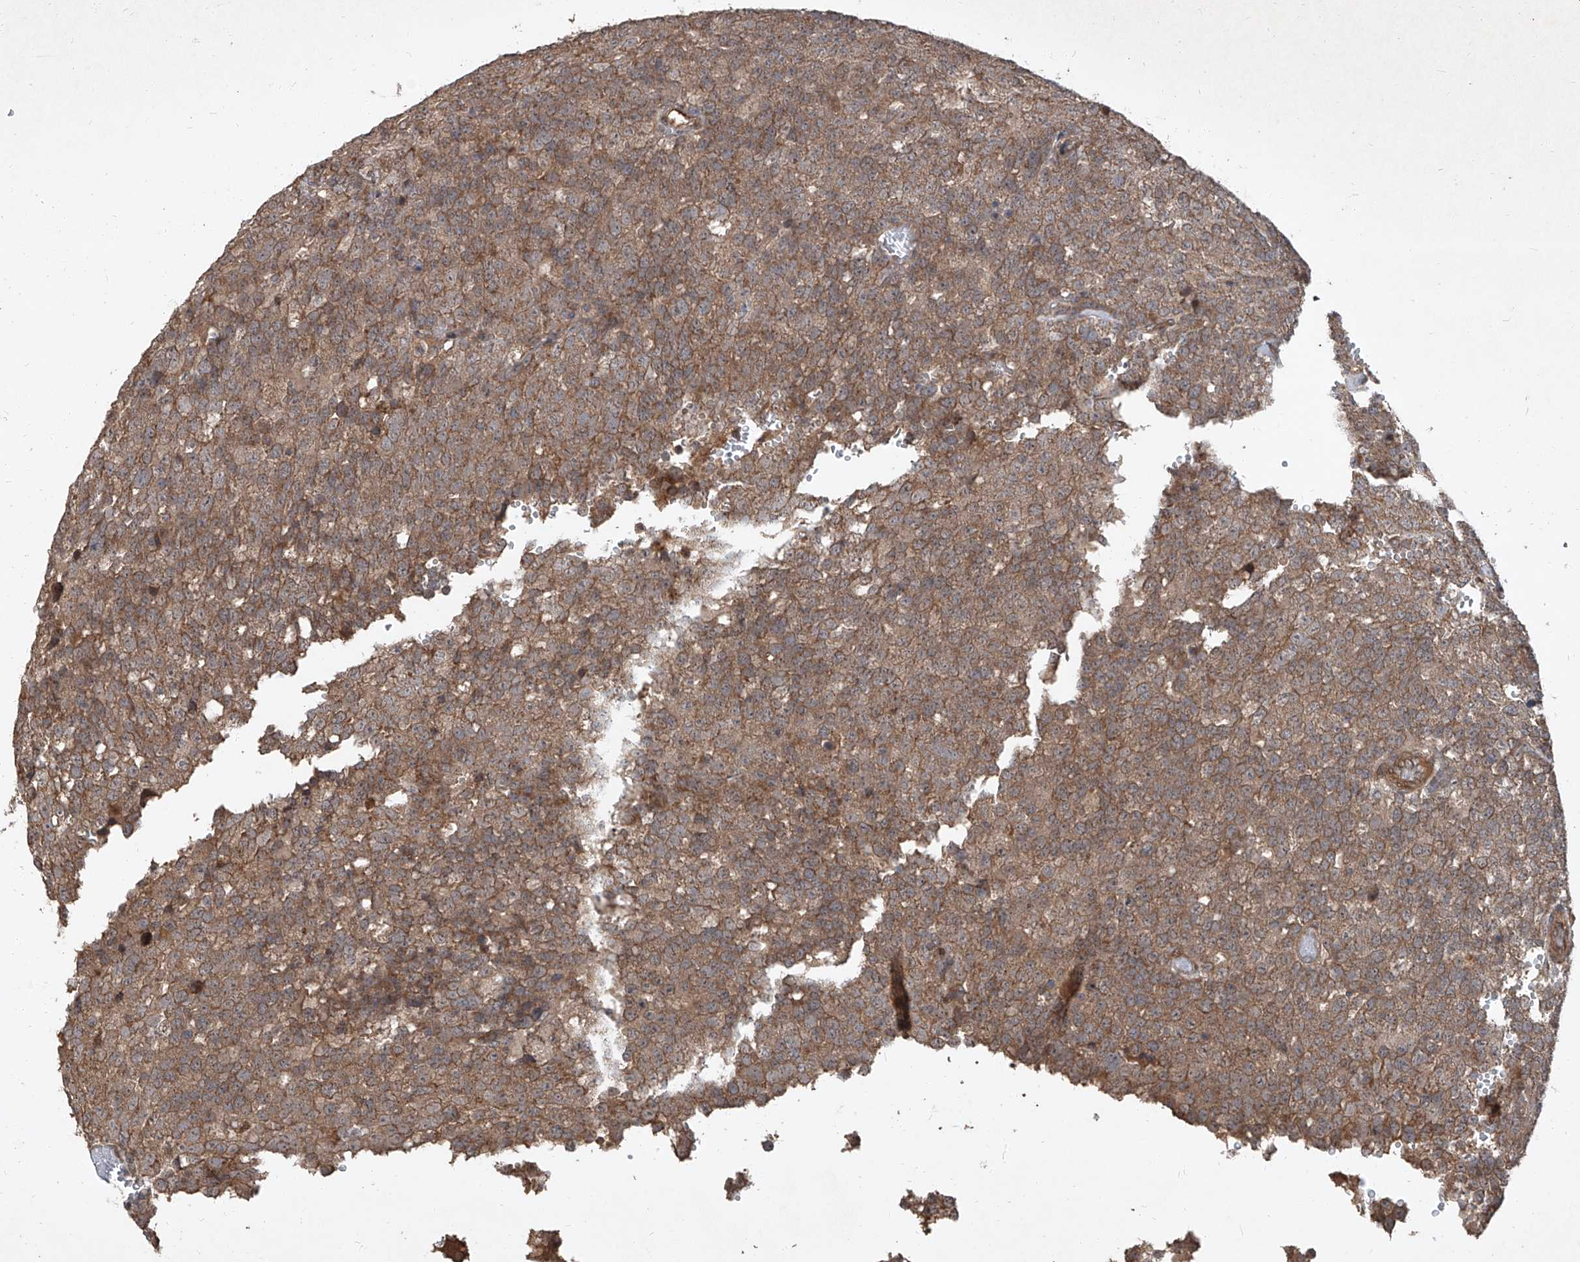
{"staining": {"intensity": "moderate", "quantity": ">75%", "location": "cytoplasmic/membranous"}, "tissue": "testis cancer", "cell_type": "Tumor cells", "image_type": "cancer", "snomed": [{"axis": "morphology", "description": "Seminoma, NOS"}, {"axis": "topography", "description": "Testis"}], "caption": "Protein expression analysis of testis cancer (seminoma) demonstrates moderate cytoplasmic/membranous staining in about >75% of tumor cells.", "gene": "CCN1", "patient": {"sex": "male", "age": 71}}